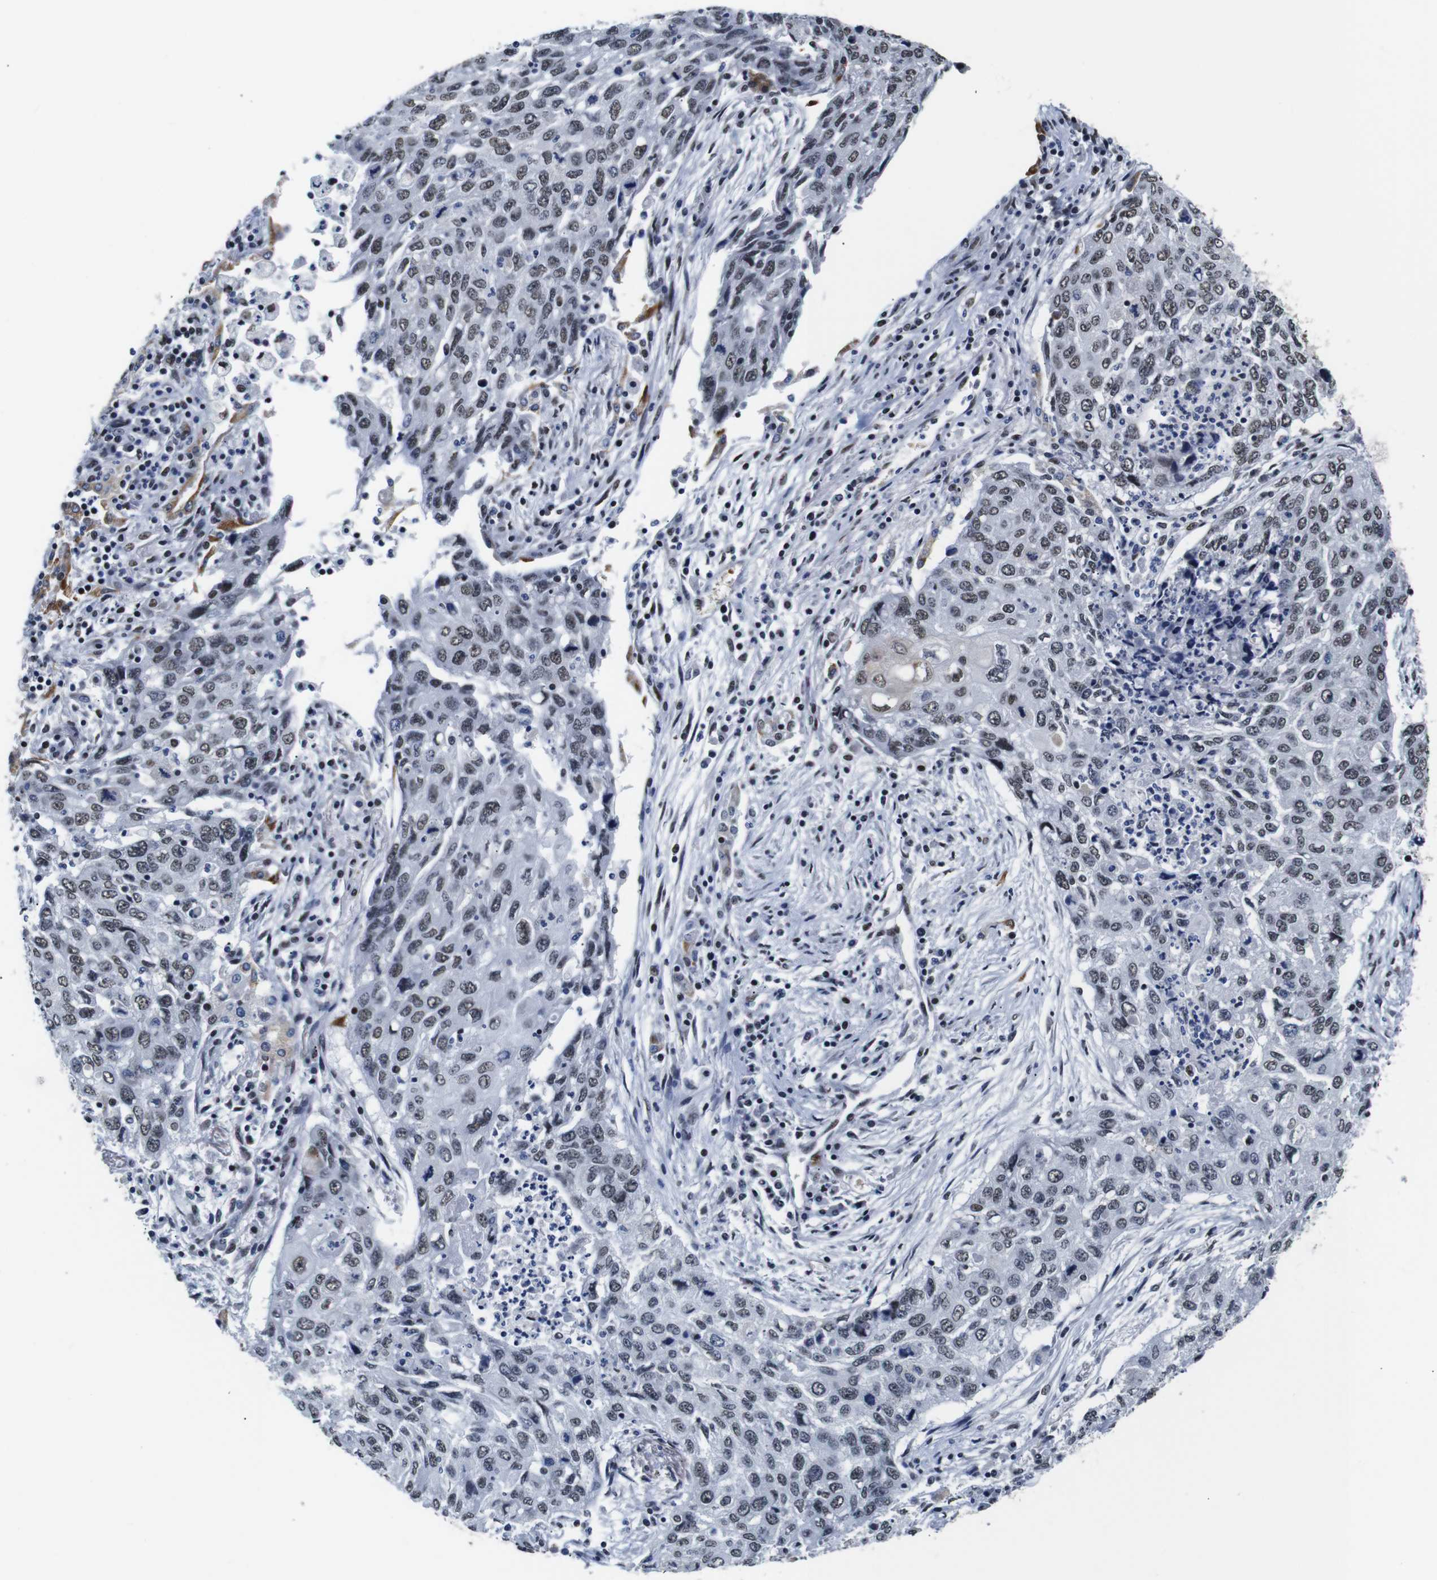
{"staining": {"intensity": "weak", "quantity": "25%-75%", "location": "nuclear"}, "tissue": "lung cancer", "cell_type": "Tumor cells", "image_type": "cancer", "snomed": [{"axis": "morphology", "description": "Squamous cell carcinoma, NOS"}, {"axis": "topography", "description": "Lung"}], "caption": "This is an image of immunohistochemistry staining of lung squamous cell carcinoma, which shows weak staining in the nuclear of tumor cells.", "gene": "ILDR2", "patient": {"sex": "female", "age": 63}}